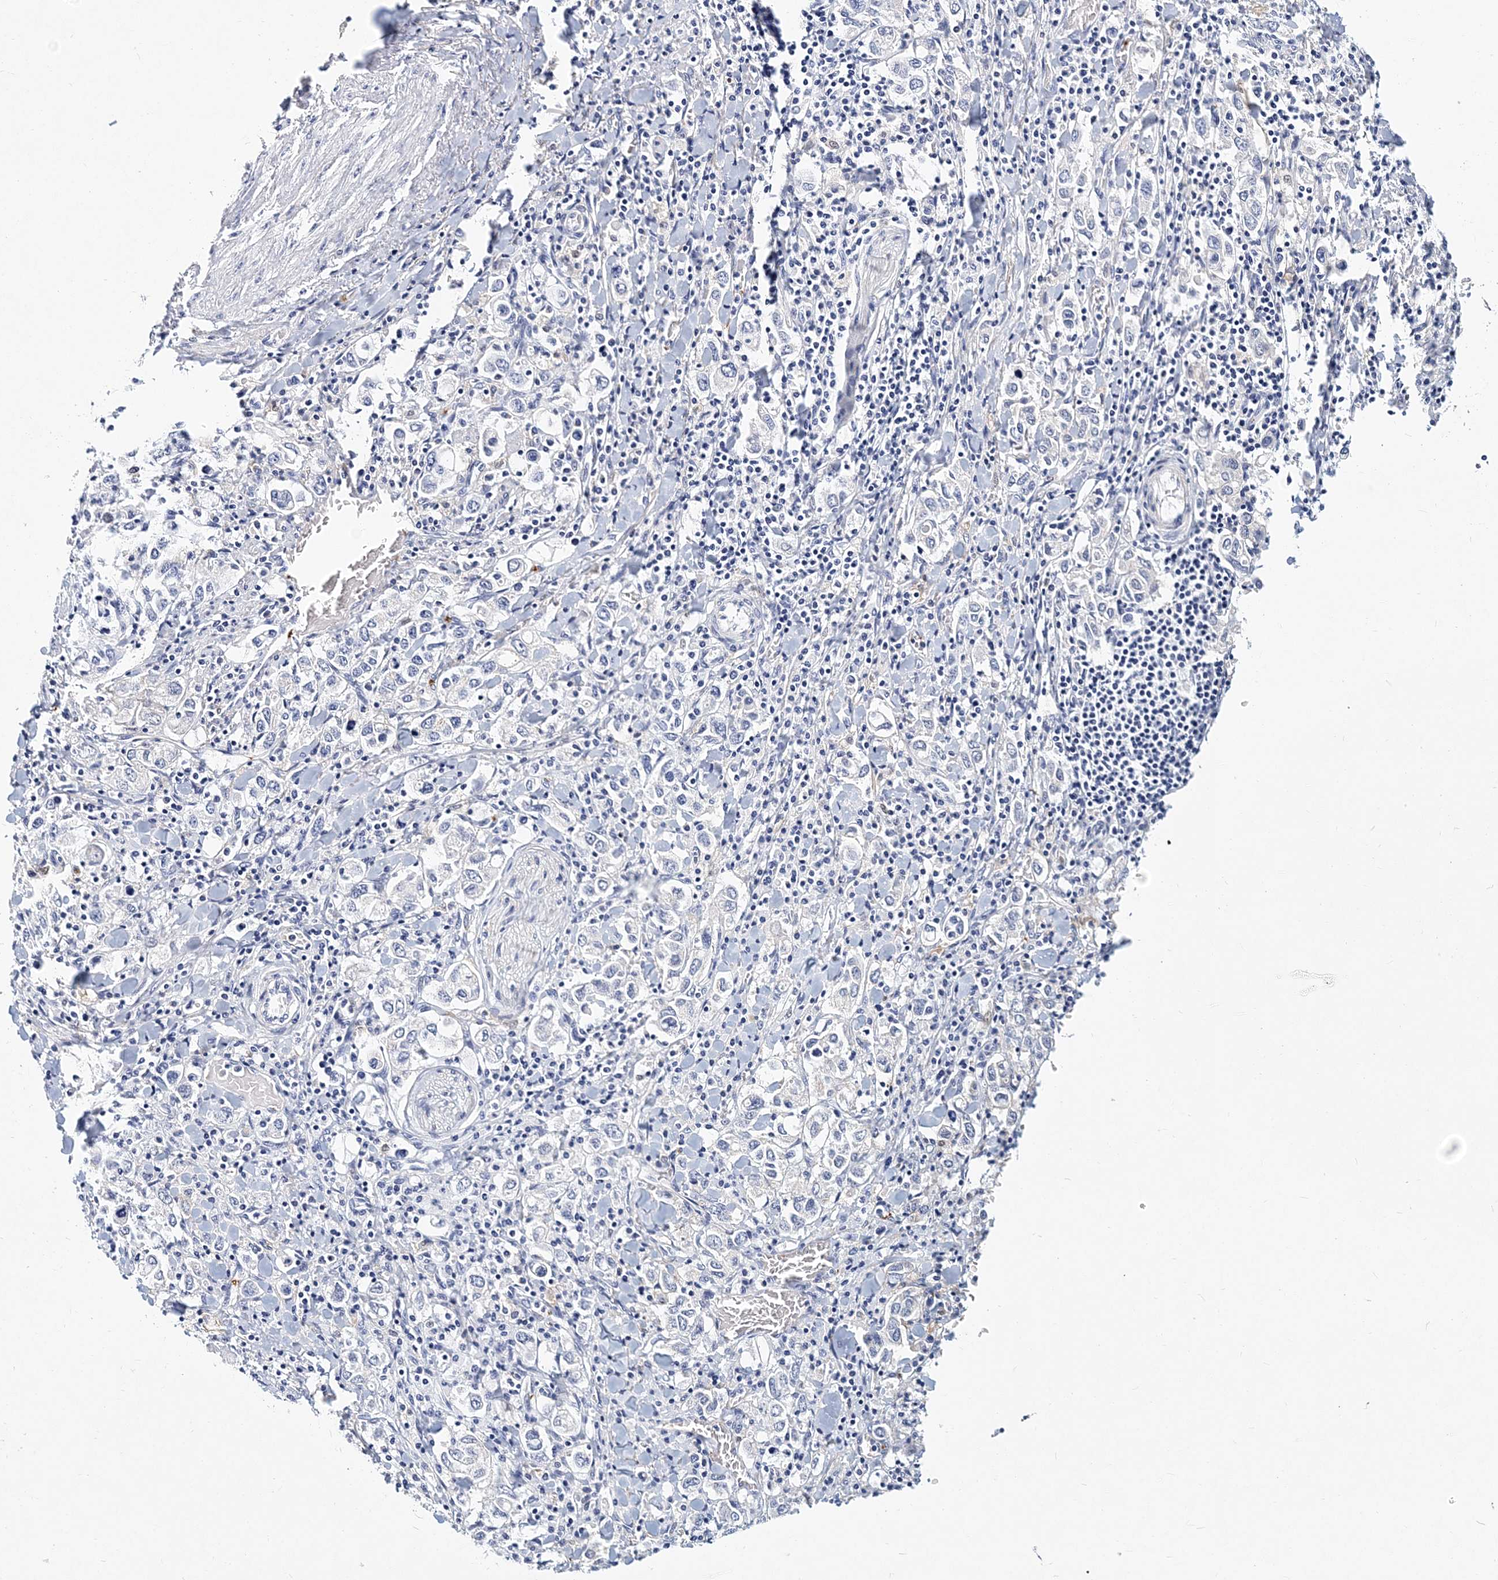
{"staining": {"intensity": "negative", "quantity": "none", "location": "none"}, "tissue": "stomach cancer", "cell_type": "Tumor cells", "image_type": "cancer", "snomed": [{"axis": "morphology", "description": "Adenocarcinoma, NOS"}, {"axis": "topography", "description": "Stomach, upper"}], "caption": "An IHC image of stomach cancer (adenocarcinoma) is shown. There is no staining in tumor cells of stomach cancer (adenocarcinoma).", "gene": "ITGA2B", "patient": {"sex": "male", "age": 62}}